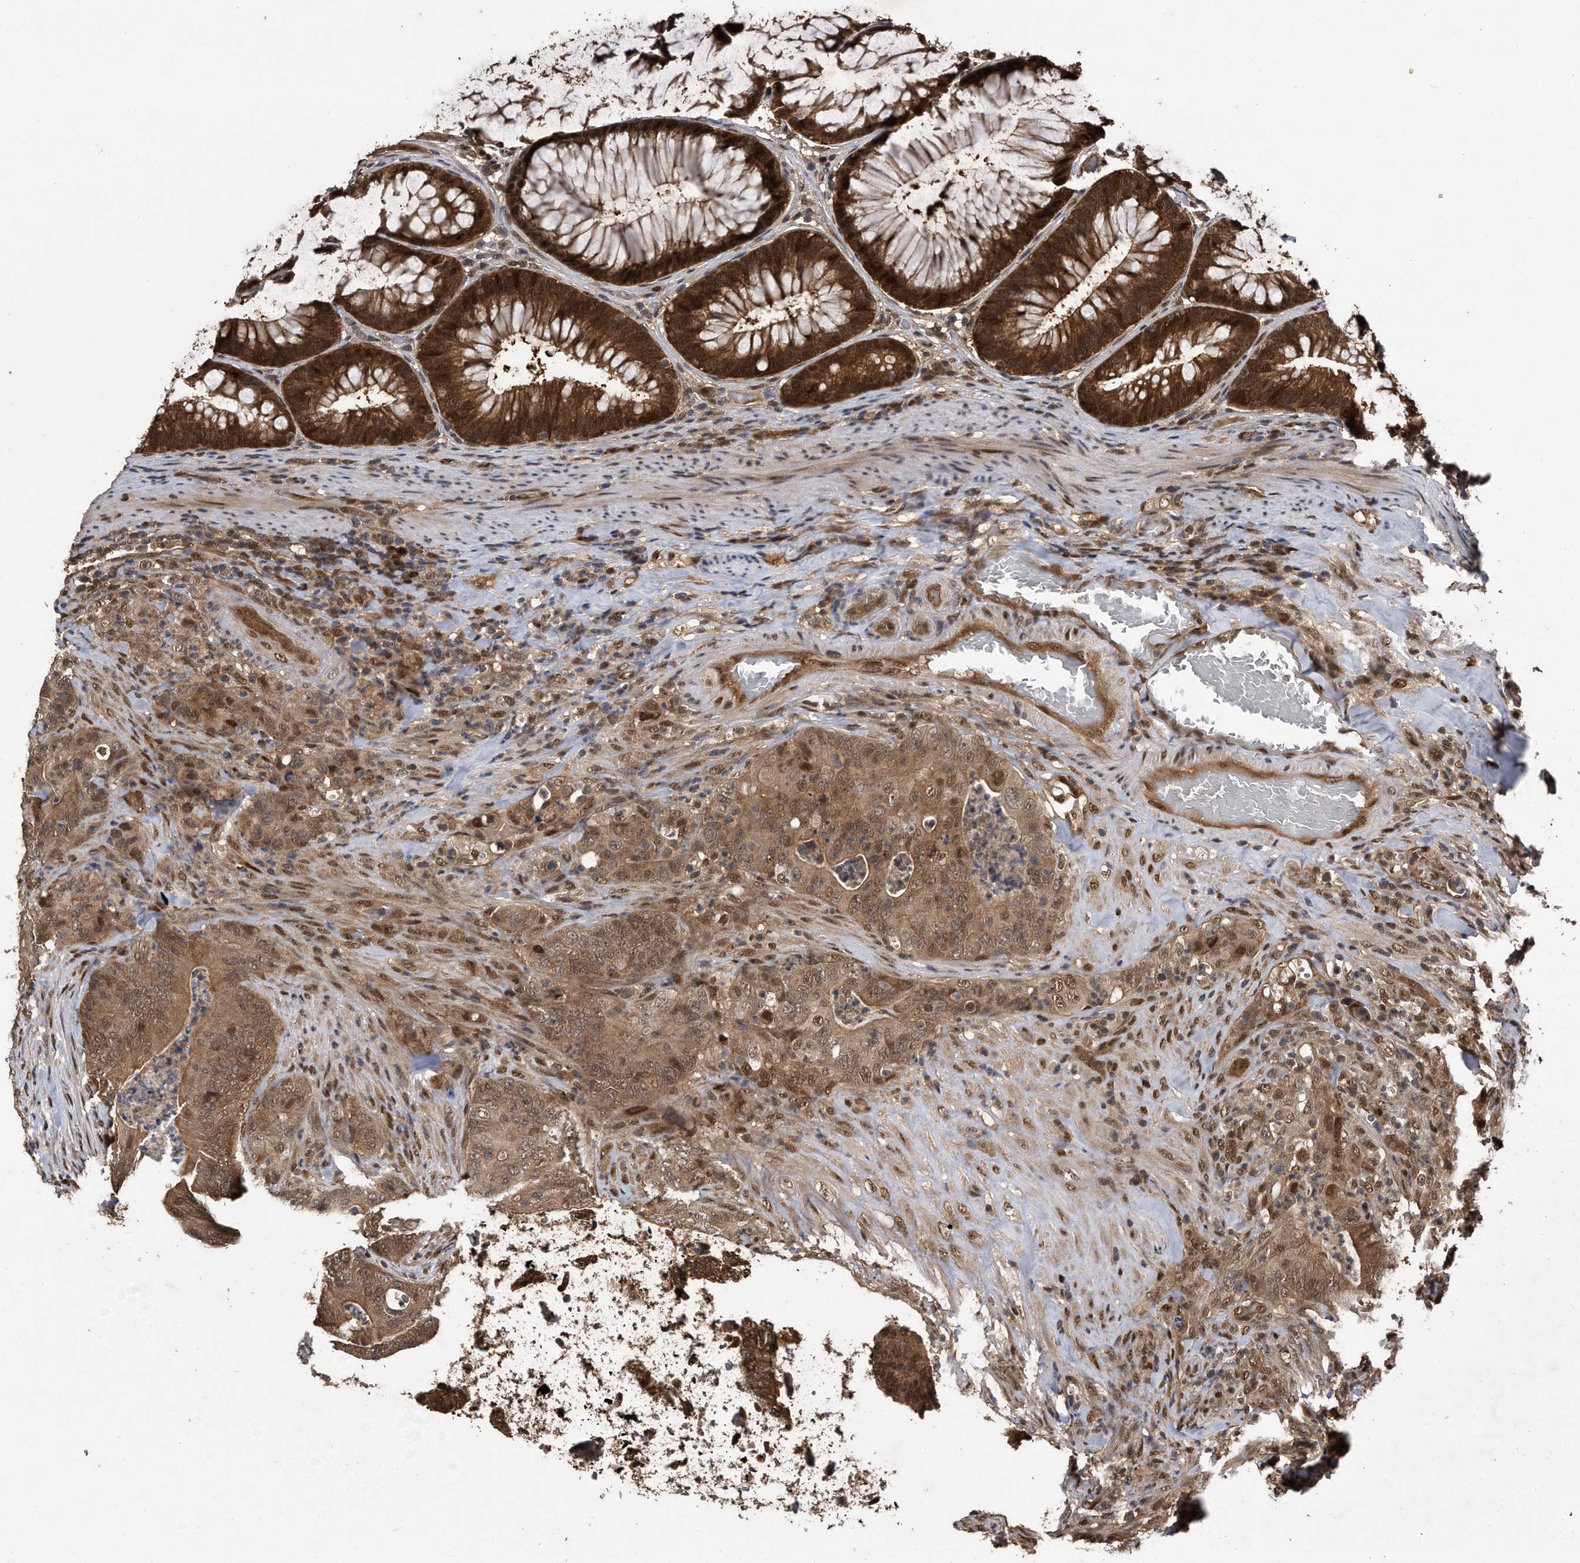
{"staining": {"intensity": "strong", "quantity": ">75%", "location": "cytoplasmic/membranous,nuclear"}, "tissue": "colorectal cancer", "cell_type": "Tumor cells", "image_type": "cancer", "snomed": [{"axis": "morphology", "description": "Normal tissue, NOS"}, {"axis": "topography", "description": "Colon"}], "caption": "Immunohistochemical staining of colorectal cancer shows high levels of strong cytoplasmic/membranous and nuclear protein staining in approximately >75% of tumor cells. (DAB IHC, brown staining for protein, blue staining for nuclei).", "gene": "RAD23B", "patient": {"sex": "female", "age": 82}}